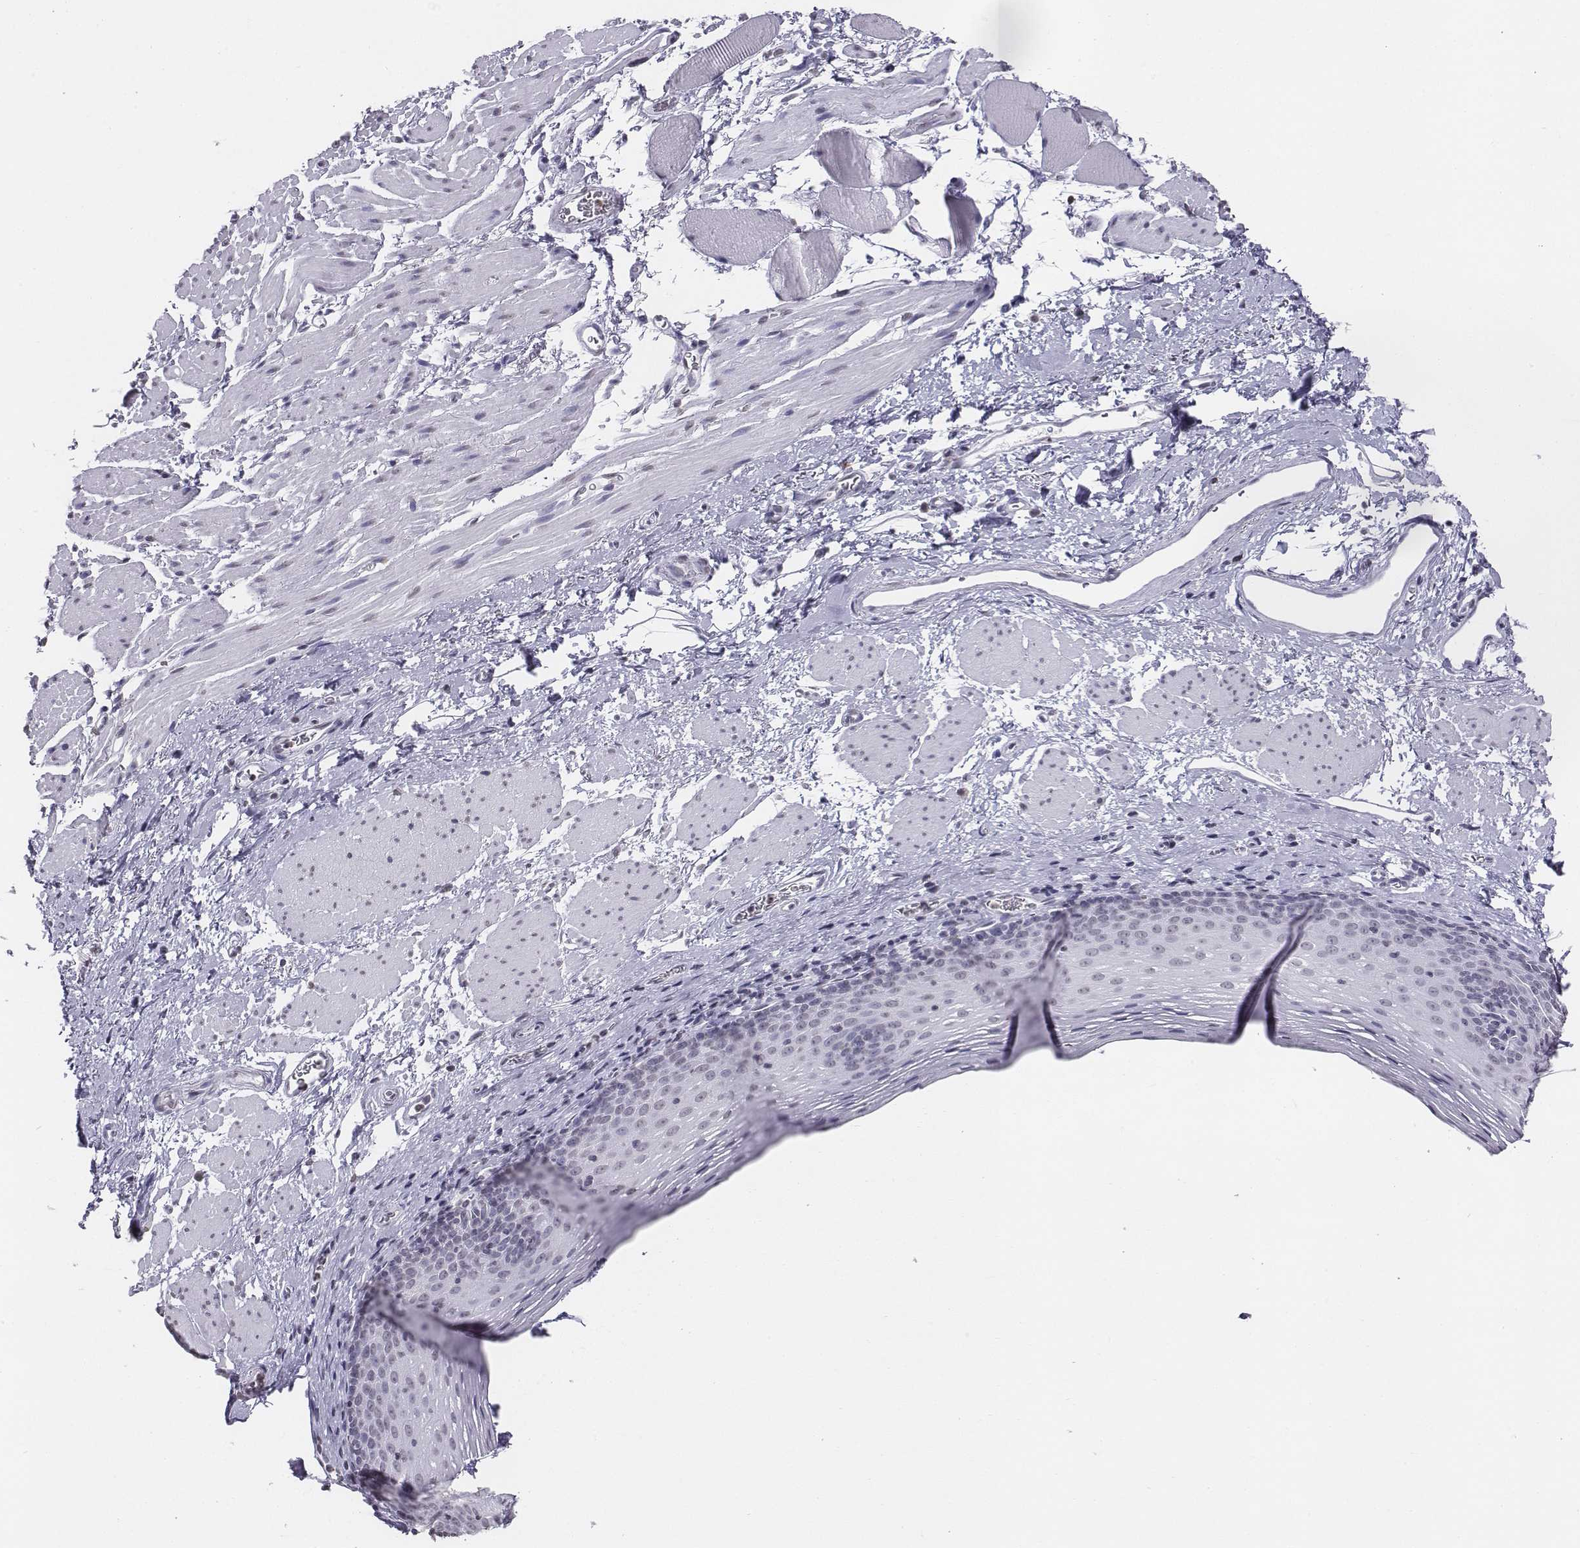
{"staining": {"intensity": "negative", "quantity": "none", "location": "none"}, "tissue": "esophagus", "cell_type": "Squamous epithelial cells", "image_type": "normal", "snomed": [{"axis": "morphology", "description": "Normal tissue, NOS"}, {"axis": "topography", "description": "Esophagus"}], "caption": "Histopathology image shows no protein staining in squamous epithelial cells of normal esophagus. (Stains: DAB (3,3'-diaminobenzidine) IHC with hematoxylin counter stain, Microscopy: brightfield microscopy at high magnification).", "gene": "BARHL1", "patient": {"sex": "female", "age": 68}}